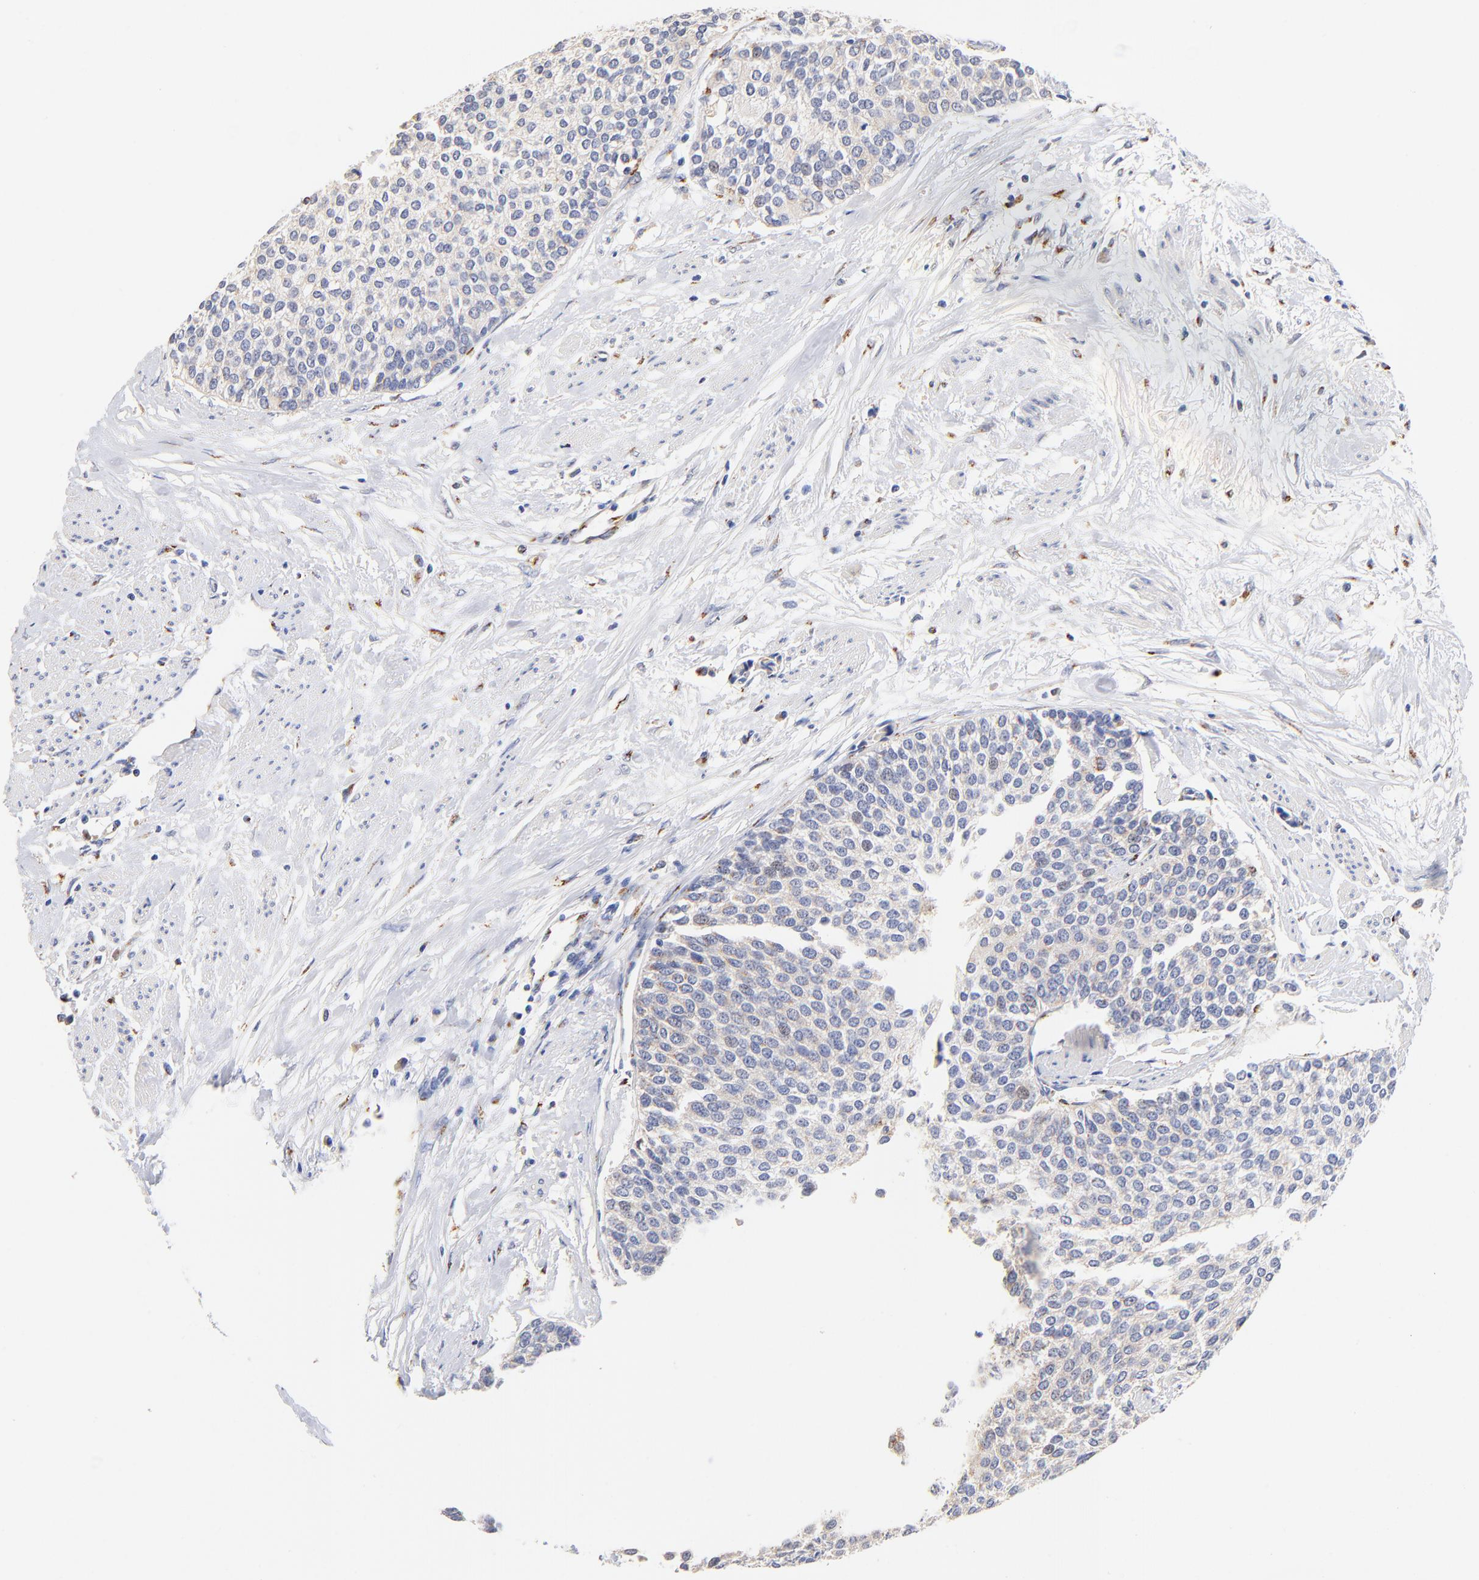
{"staining": {"intensity": "negative", "quantity": "none", "location": "none"}, "tissue": "urothelial cancer", "cell_type": "Tumor cells", "image_type": "cancer", "snomed": [{"axis": "morphology", "description": "Urothelial carcinoma, Low grade"}, {"axis": "topography", "description": "Urinary bladder"}], "caption": "A high-resolution photomicrograph shows immunohistochemistry staining of urothelial carcinoma (low-grade), which displays no significant positivity in tumor cells.", "gene": "FMNL3", "patient": {"sex": "female", "age": 73}}